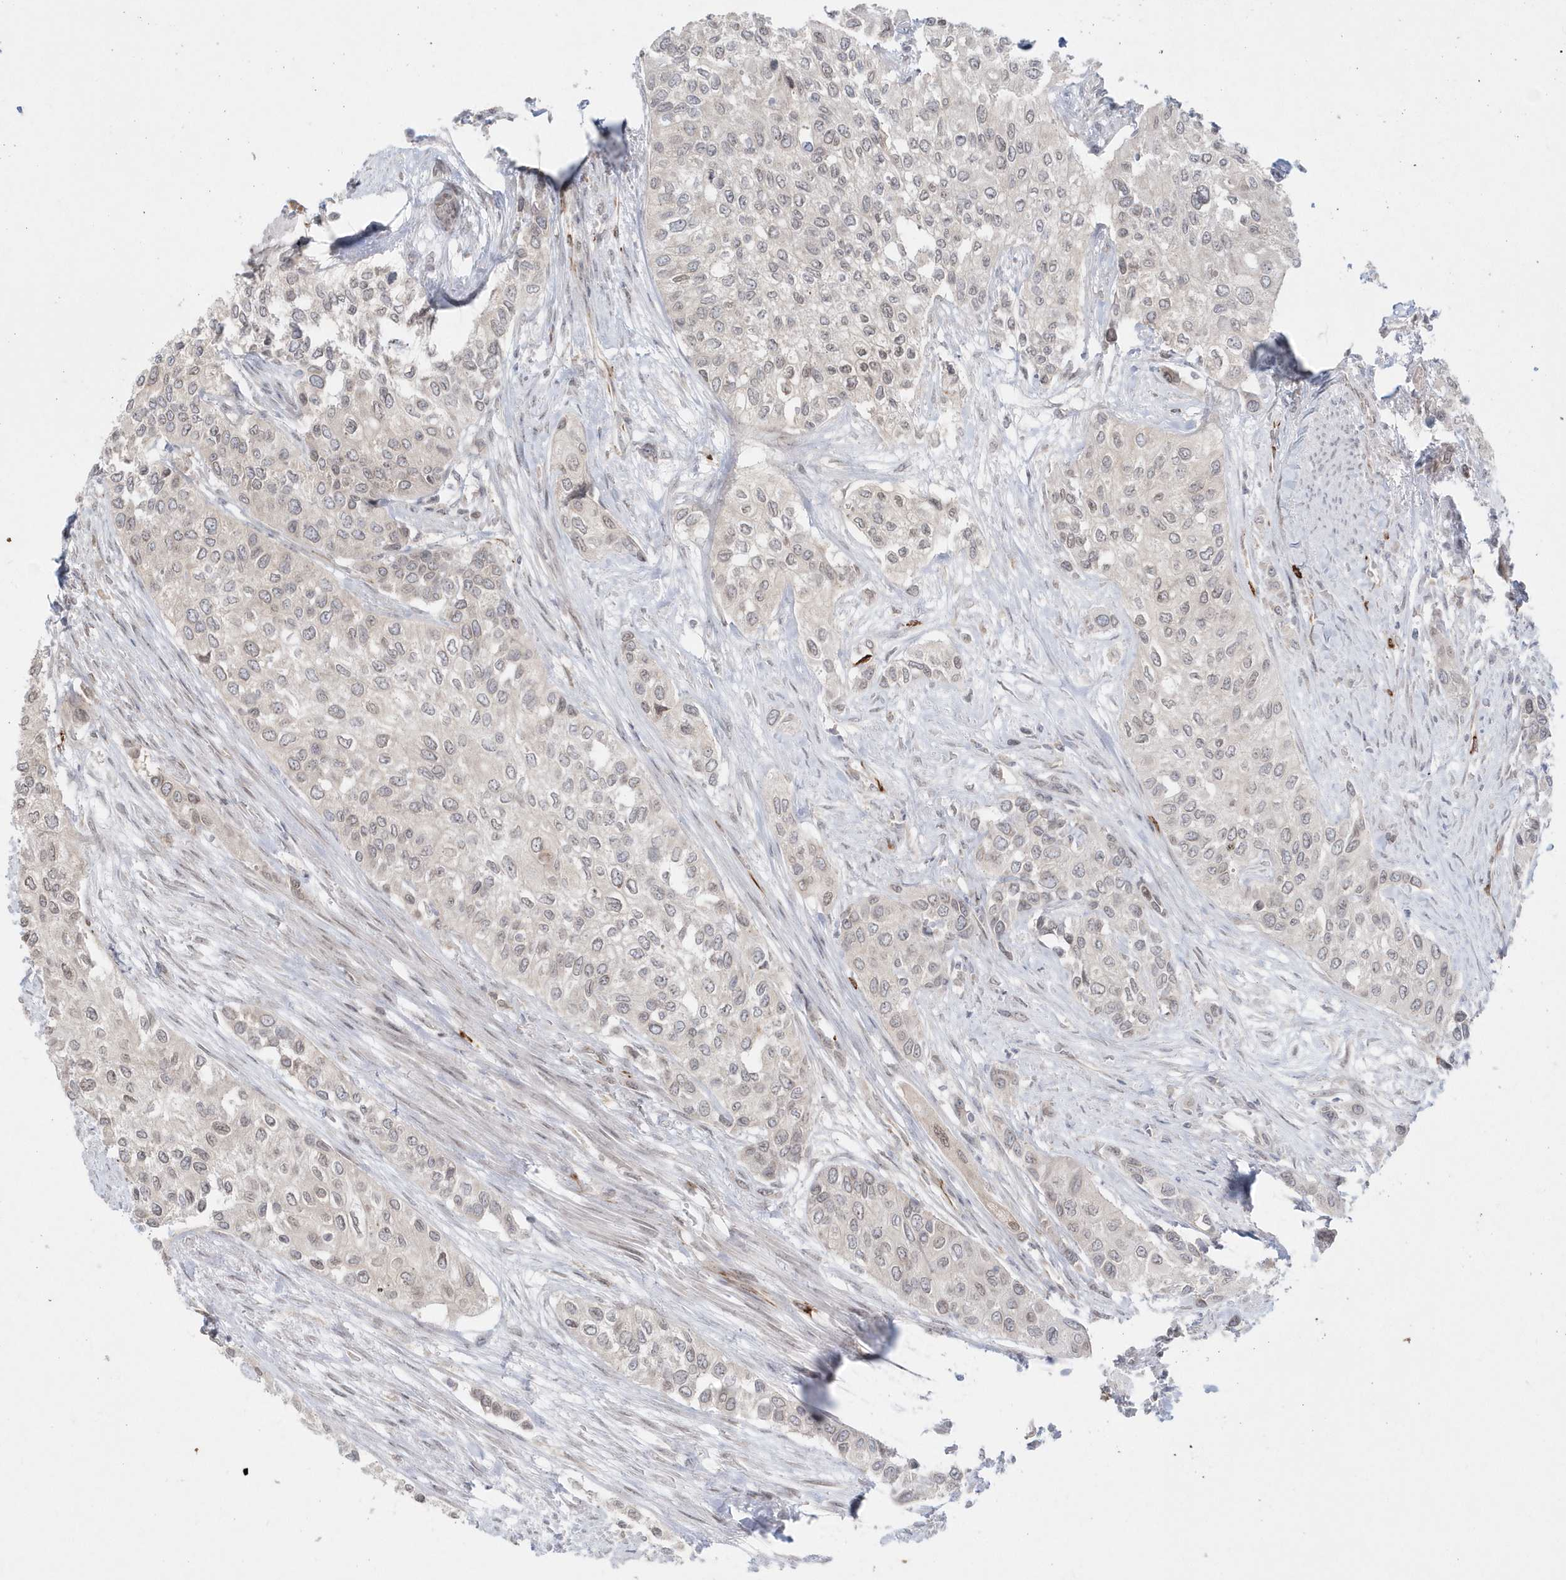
{"staining": {"intensity": "weak", "quantity": "25%-75%", "location": "nuclear"}, "tissue": "urothelial cancer", "cell_type": "Tumor cells", "image_type": "cancer", "snomed": [{"axis": "morphology", "description": "Normal tissue, NOS"}, {"axis": "morphology", "description": "Urothelial carcinoma, High grade"}, {"axis": "topography", "description": "Vascular tissue"}, {"axis": "topography", "description": "Urinary bladder"}], "caption": "High-magnification brightfield microscopy of urothelial cancer stained with DAB (3,3'-diaminobenzidine) (brown) and counterstained with hematoxylin (blue). tumor cells exhibit weak nuclear staining is seen in approximately25%-75% of cells.", "gene": "DHX57", "patient": {"sex": "female", "age": 56}}